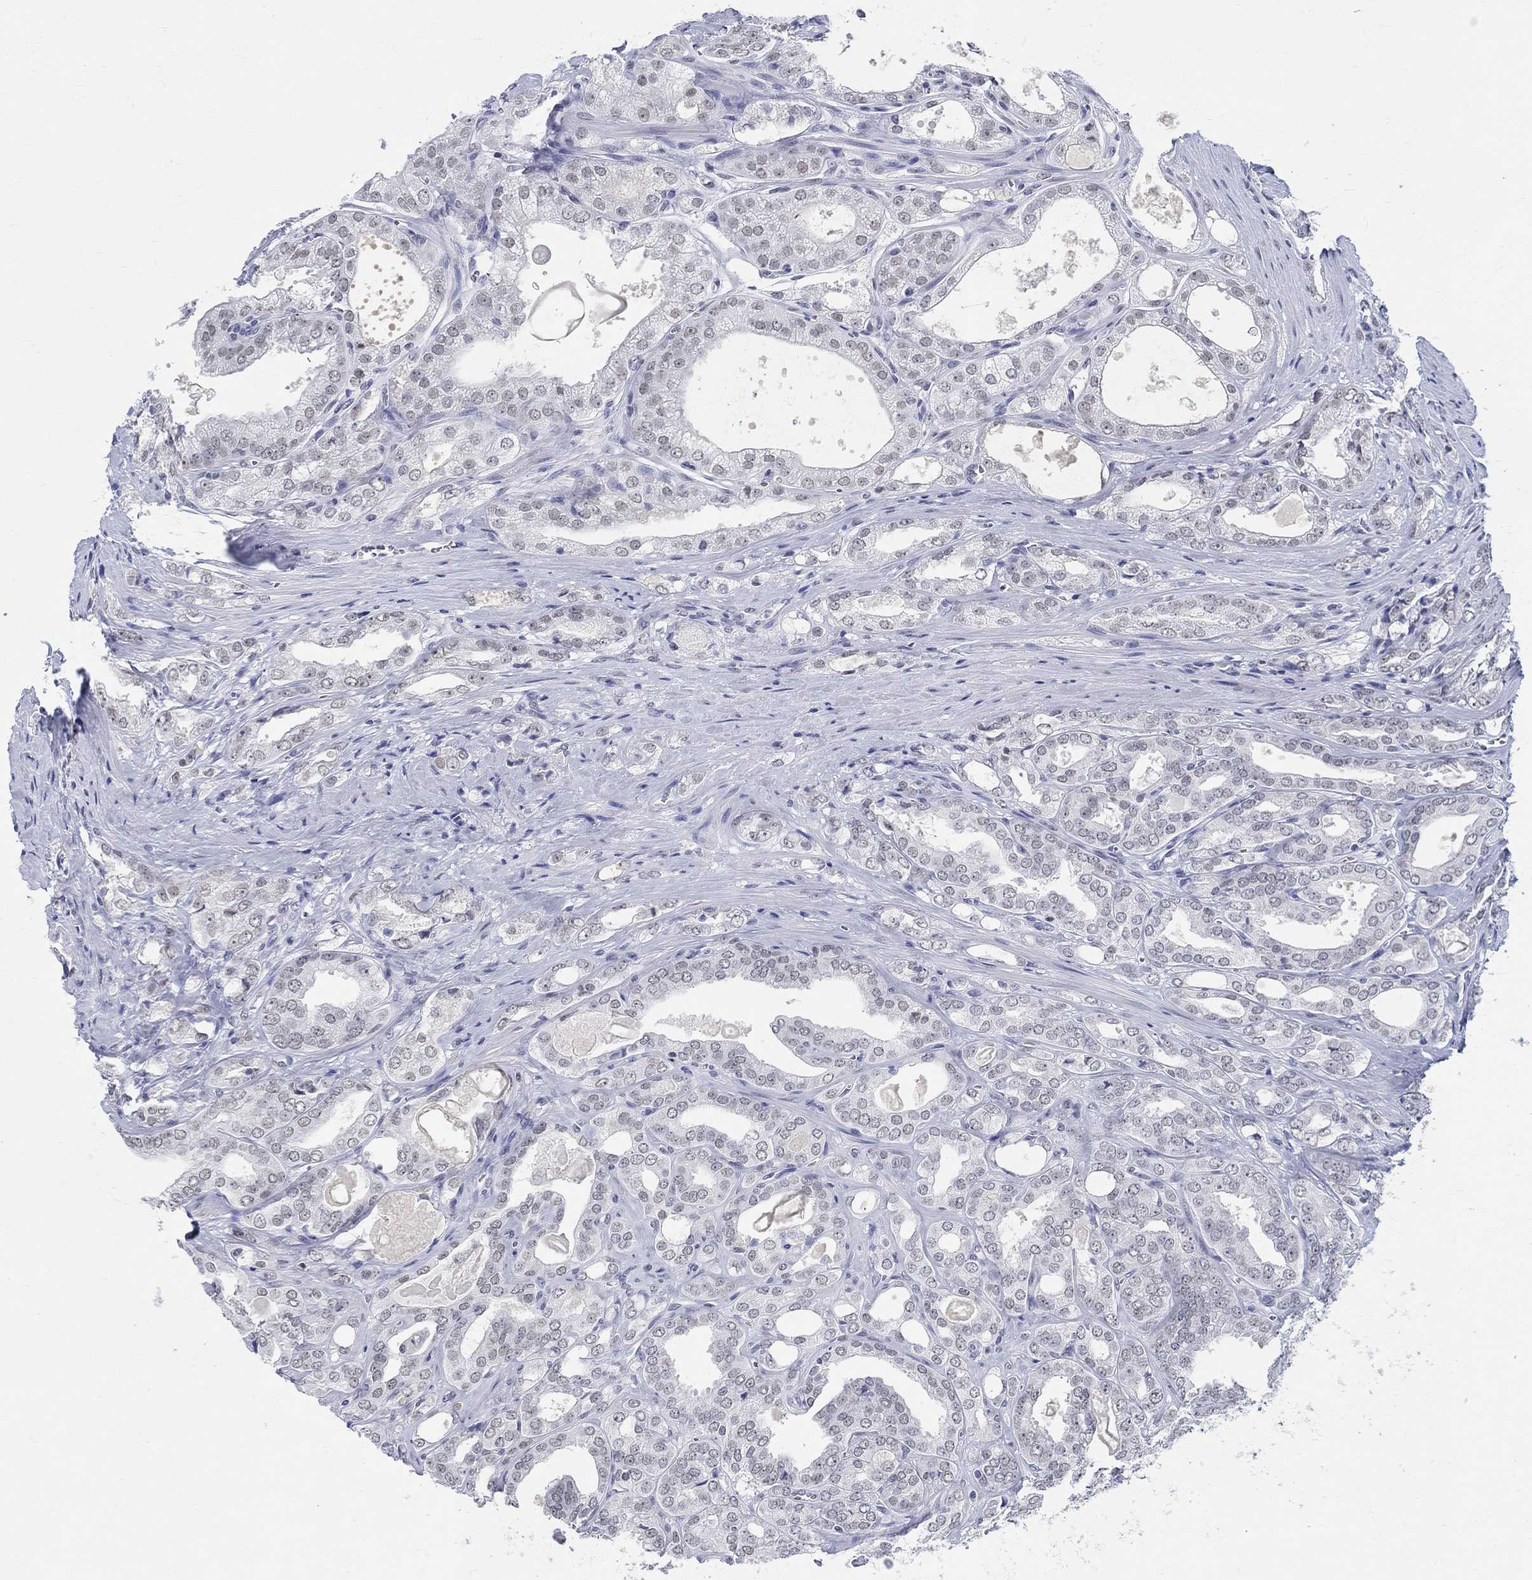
{"staining": {"intensity": "negative", "quantity": "none", "location": "none"}, "tissue": "prostate cancer", "cell_type": "Tumor cells", "image_type": "cancer", "snomed": [{"axis": "morphology", "description": "Adenocarcinoma, NOS"}, {"axis": "morphology", "description": "Adenocarcinoma, High grade"}, {"axis": "topography", "description": "Prostate"}], "caption": "Immunohistochemistry (IHC) micrograph of neoplastic tissue: prostate cancer stained with DAB shows no significant protein positivity in tumor cells.", "gene": "ANKS1B", "patient": {"sex": "male", "age": 70}}